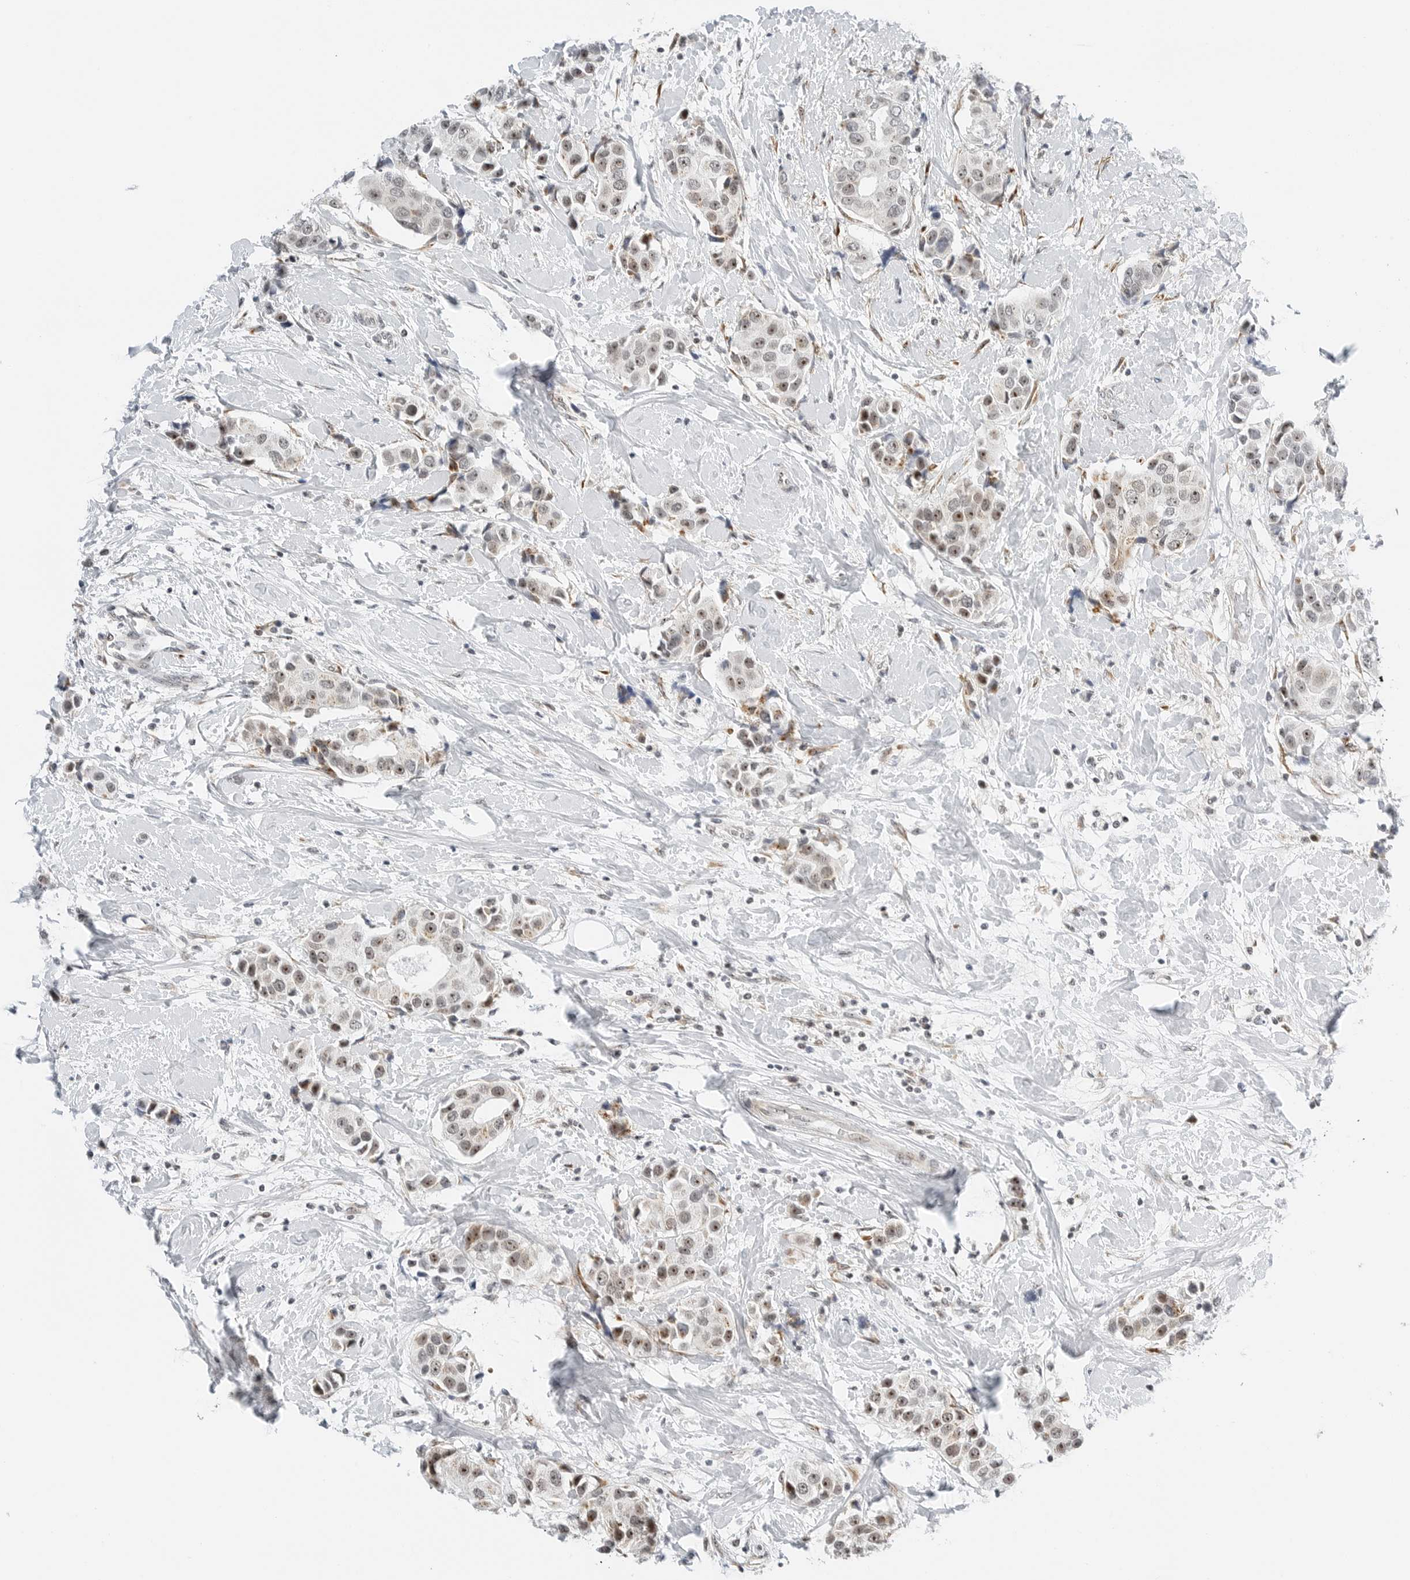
{"staining": {"intensity": "moderate", "quantity": "<25%", "location": "nuclear"}, "tissue": "breast cancer", "cell_type": "Tumor cells", "image_type": "cancer", "snomed": [{"axis": "morphology", "description": "Normal tissue, NOS"}, {"axis": "morphology", "description": "Duct carcinoma"}, {"axis": "topography", "description": "Breast"}], "caption": "This is a photomicrograph of immunohistochemistry staining of breast invasive ductal carcinoma, which shows moderate staining in the nuclear of tumor cells.", "gene": "RIMKLA", "patient": {"sex": "female", "age": 39}}